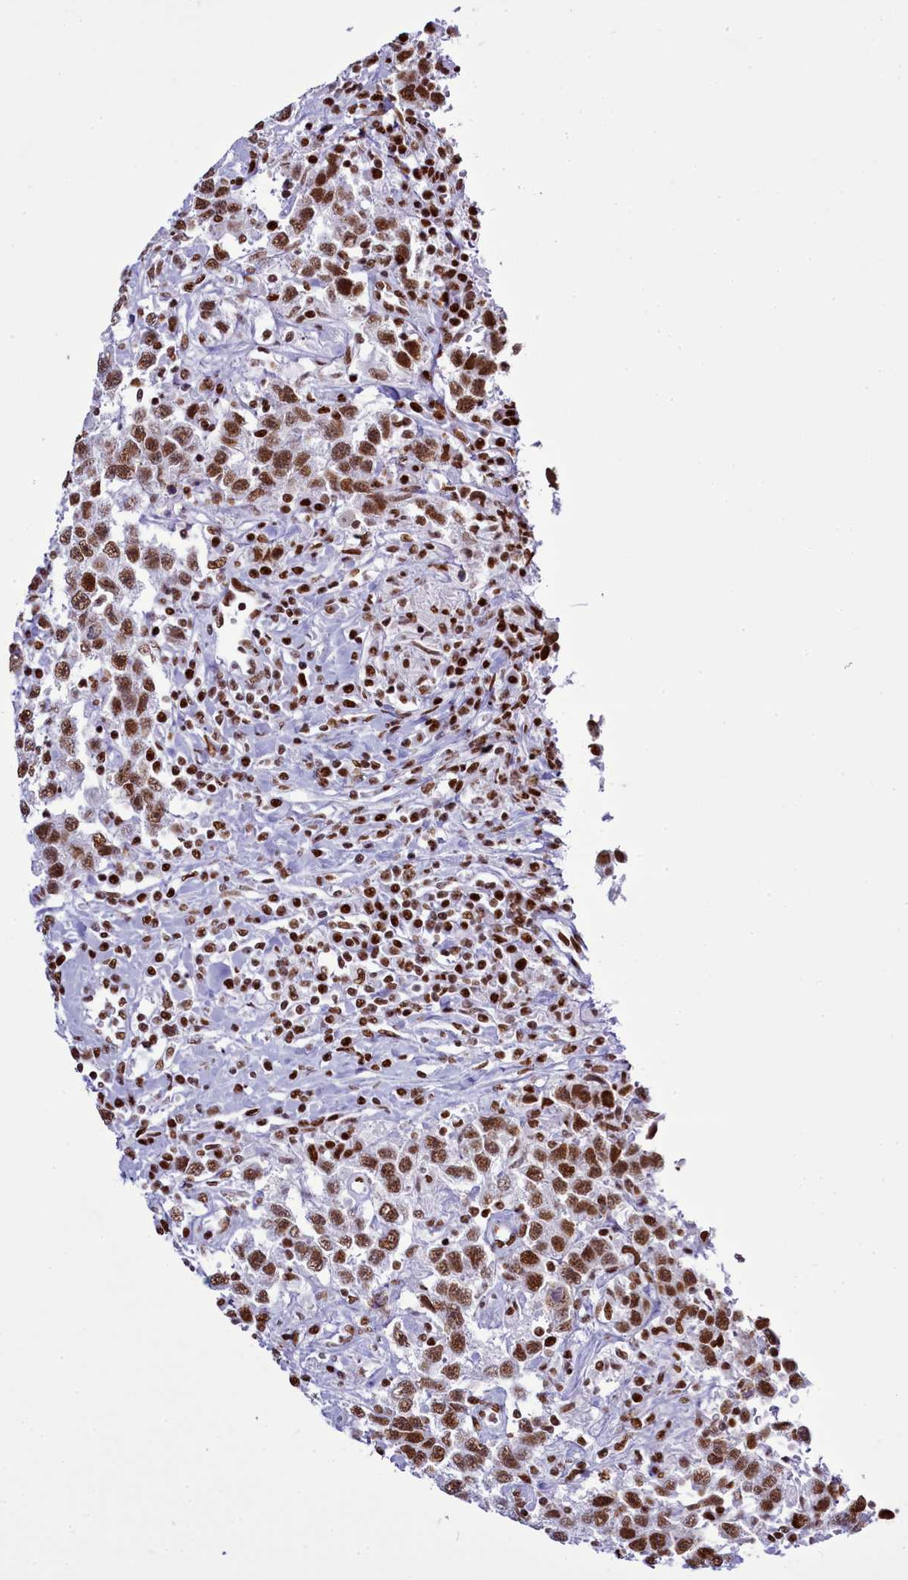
{"staining": {"intensity": "moderate", "quantity": ">75%", "location": "nuclear"}, "tissue": "testis cancer", "cell_type": "Tumor cells", "image_type": "cancer", "snomed": [{"axis": "morphology", "description": "Seminoma, NOS"}, {"axis": "topography", "description": "Testis"}], "caption": "IHC of human testis cancer shows medium levels of moderate nuclear expression in approximately >75% of tumor cells.", "gene": "RALY", "patient": {"sex": "male", "age": 41}}